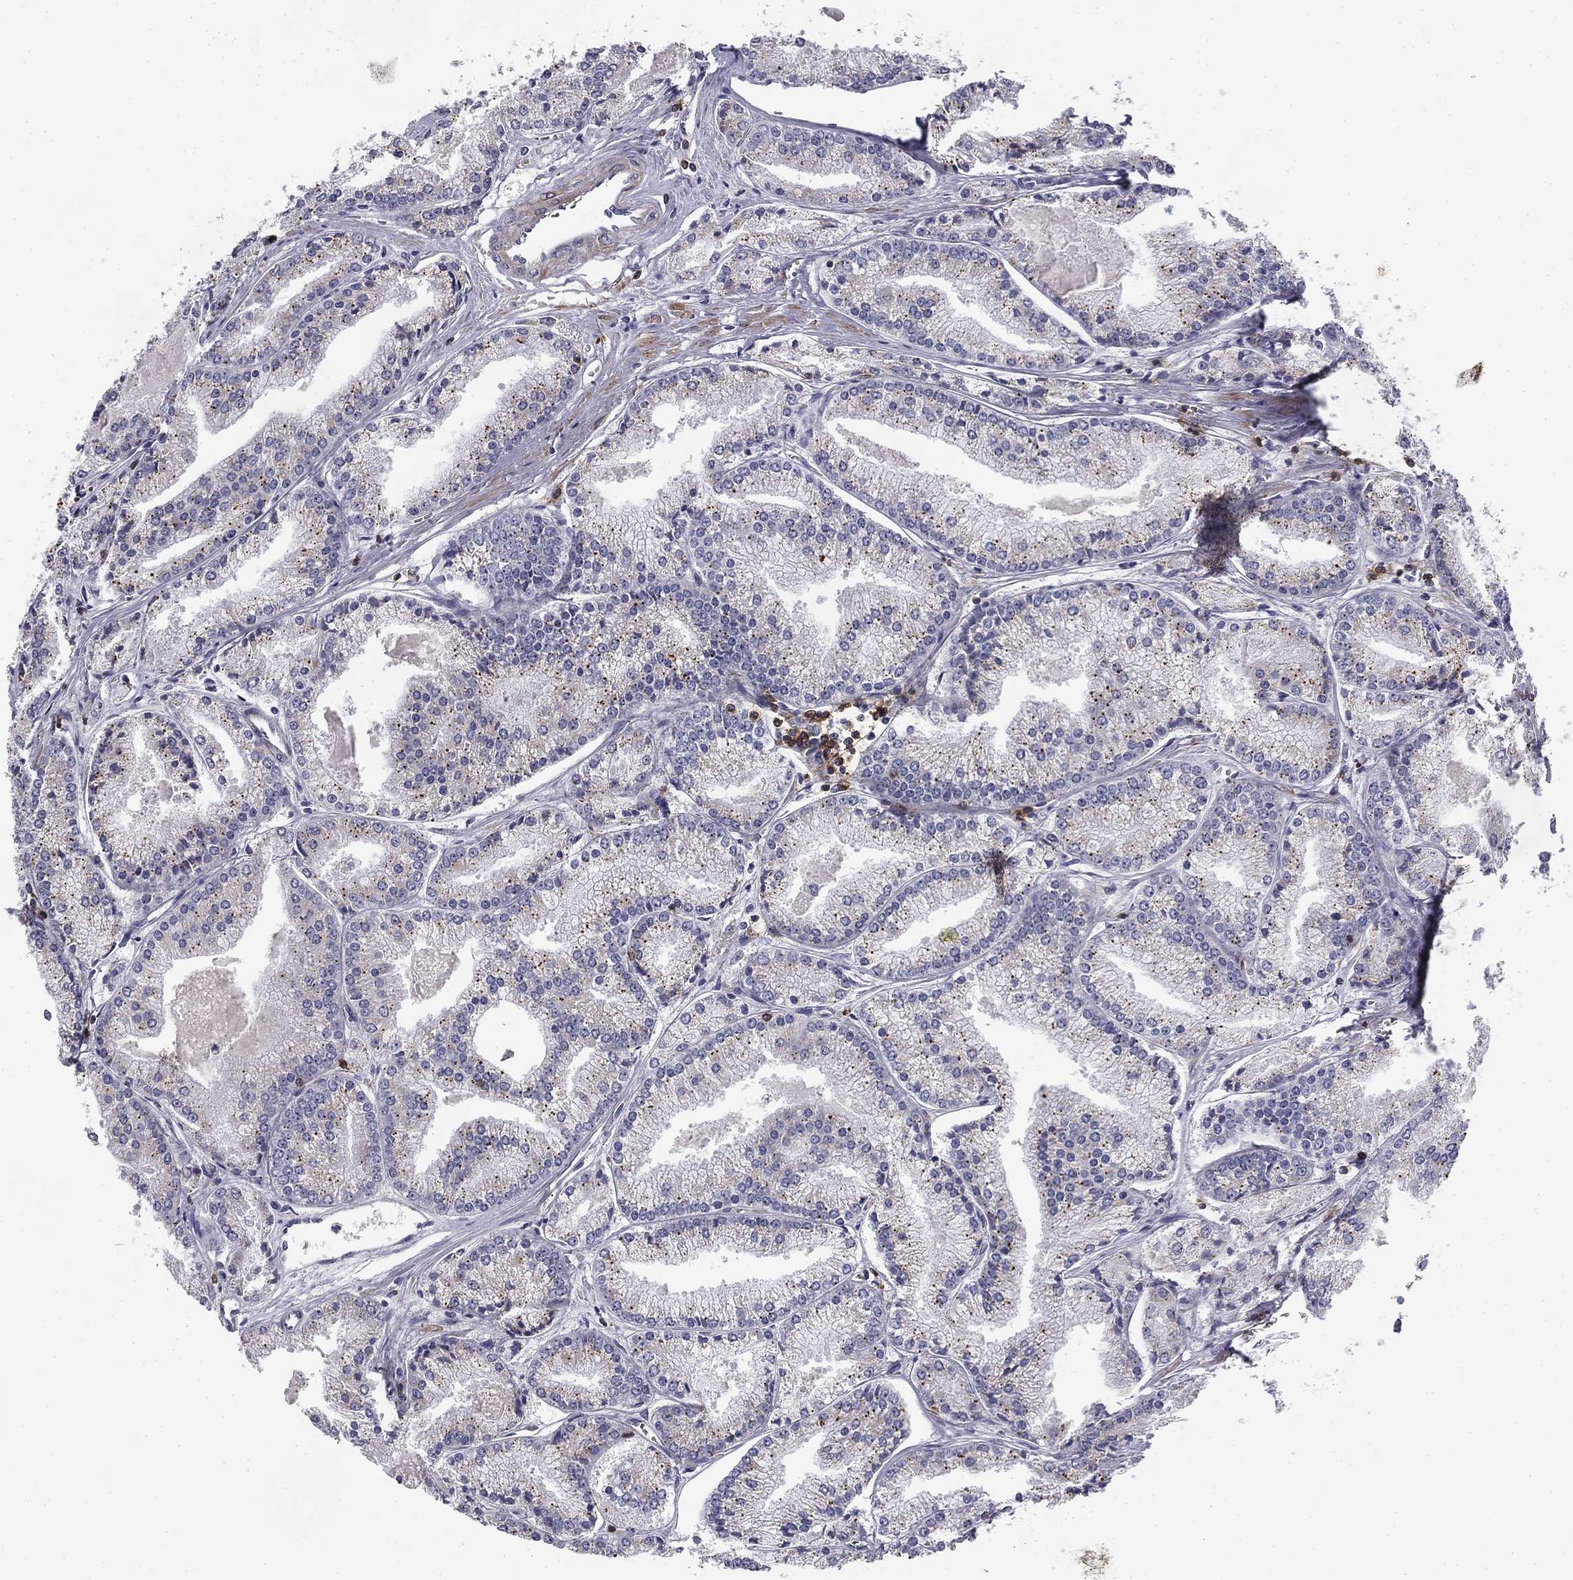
{"staining": {"intensity": "moderate", "quantity": "<25%", "location": "cytoplasmic/membranous"}, "tissue": "prostate cancer", "cell_type": "Tumor cells", "image_type": "cancer", "snomed": [{"axis": "morphology", "description": "Adenocarcinoma, NOS"}, {"axis": "topography", "description": "Prostate"}], "caption": "The immunohistochemical stain labels moderate cytoplasmic/membranous expression in tumor cells of prostate adenocarcinoma tissue.", "gene": "TRAT1", "patient": {"sex": "male", "age": 72}}